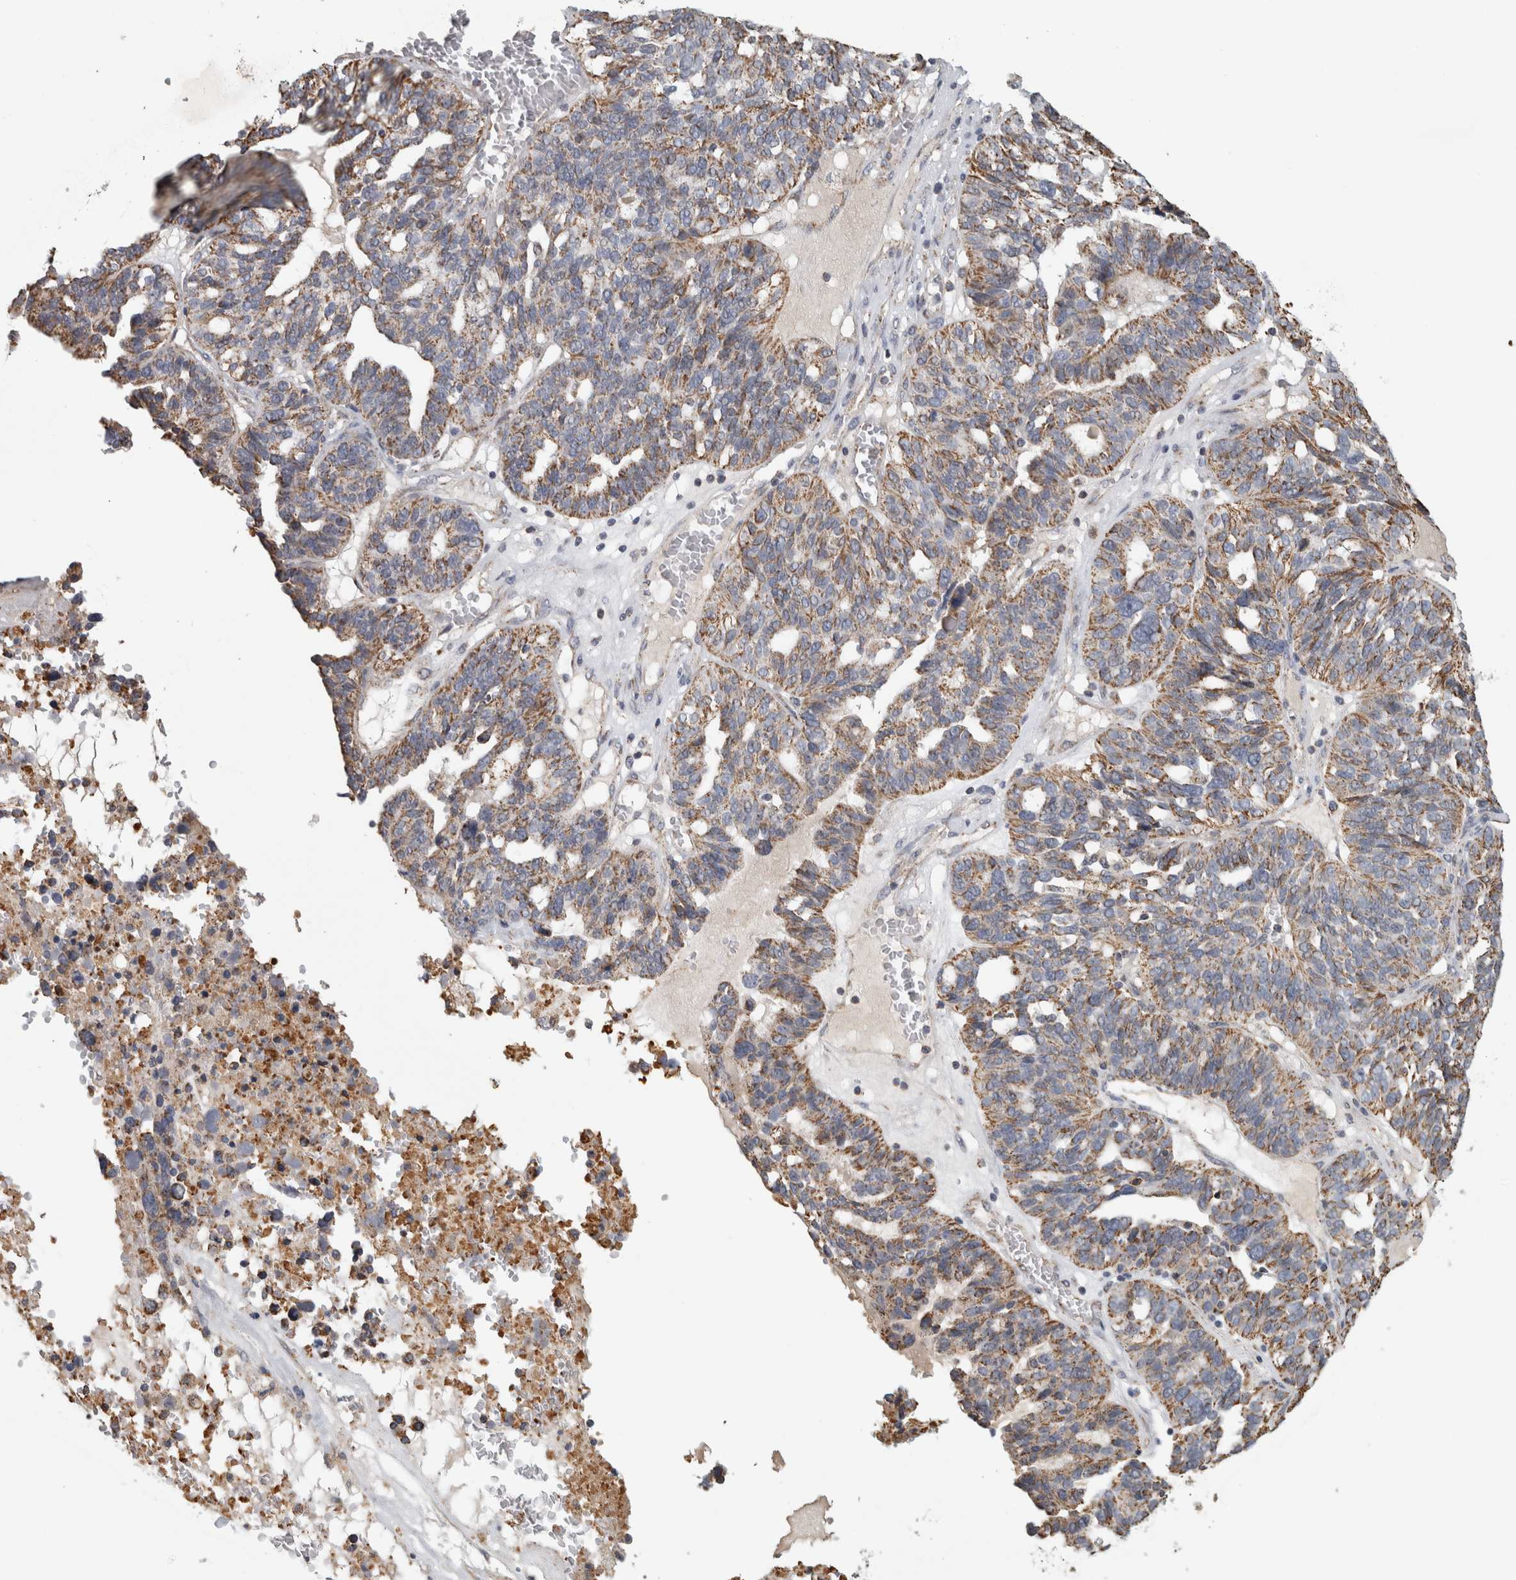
{"staining": {"intensity": "moderate", "quantity": "25%-75%", "location": "cytoplasmic/membranous"}, "tissue": "ovarian cancer", "cell_type": "Tumor cells", "image_type": "cancer", "snomed": [{"axis": "morphology", "description": "Cystadenocarcinoma, serous, NOS"}, {"axis": "topography", "description": "Ovary"}], "caption": "A brown stain labels moderate cytoplasmic/membranous expression of a protein in ovarian cancer (serous cystadenocarcinoma) tumor cells. (Brightfield microscopy of DAB IHC at high magnification).", "gene": "ST8SIA1", "patient": {"sex": "female", "age": 59}}